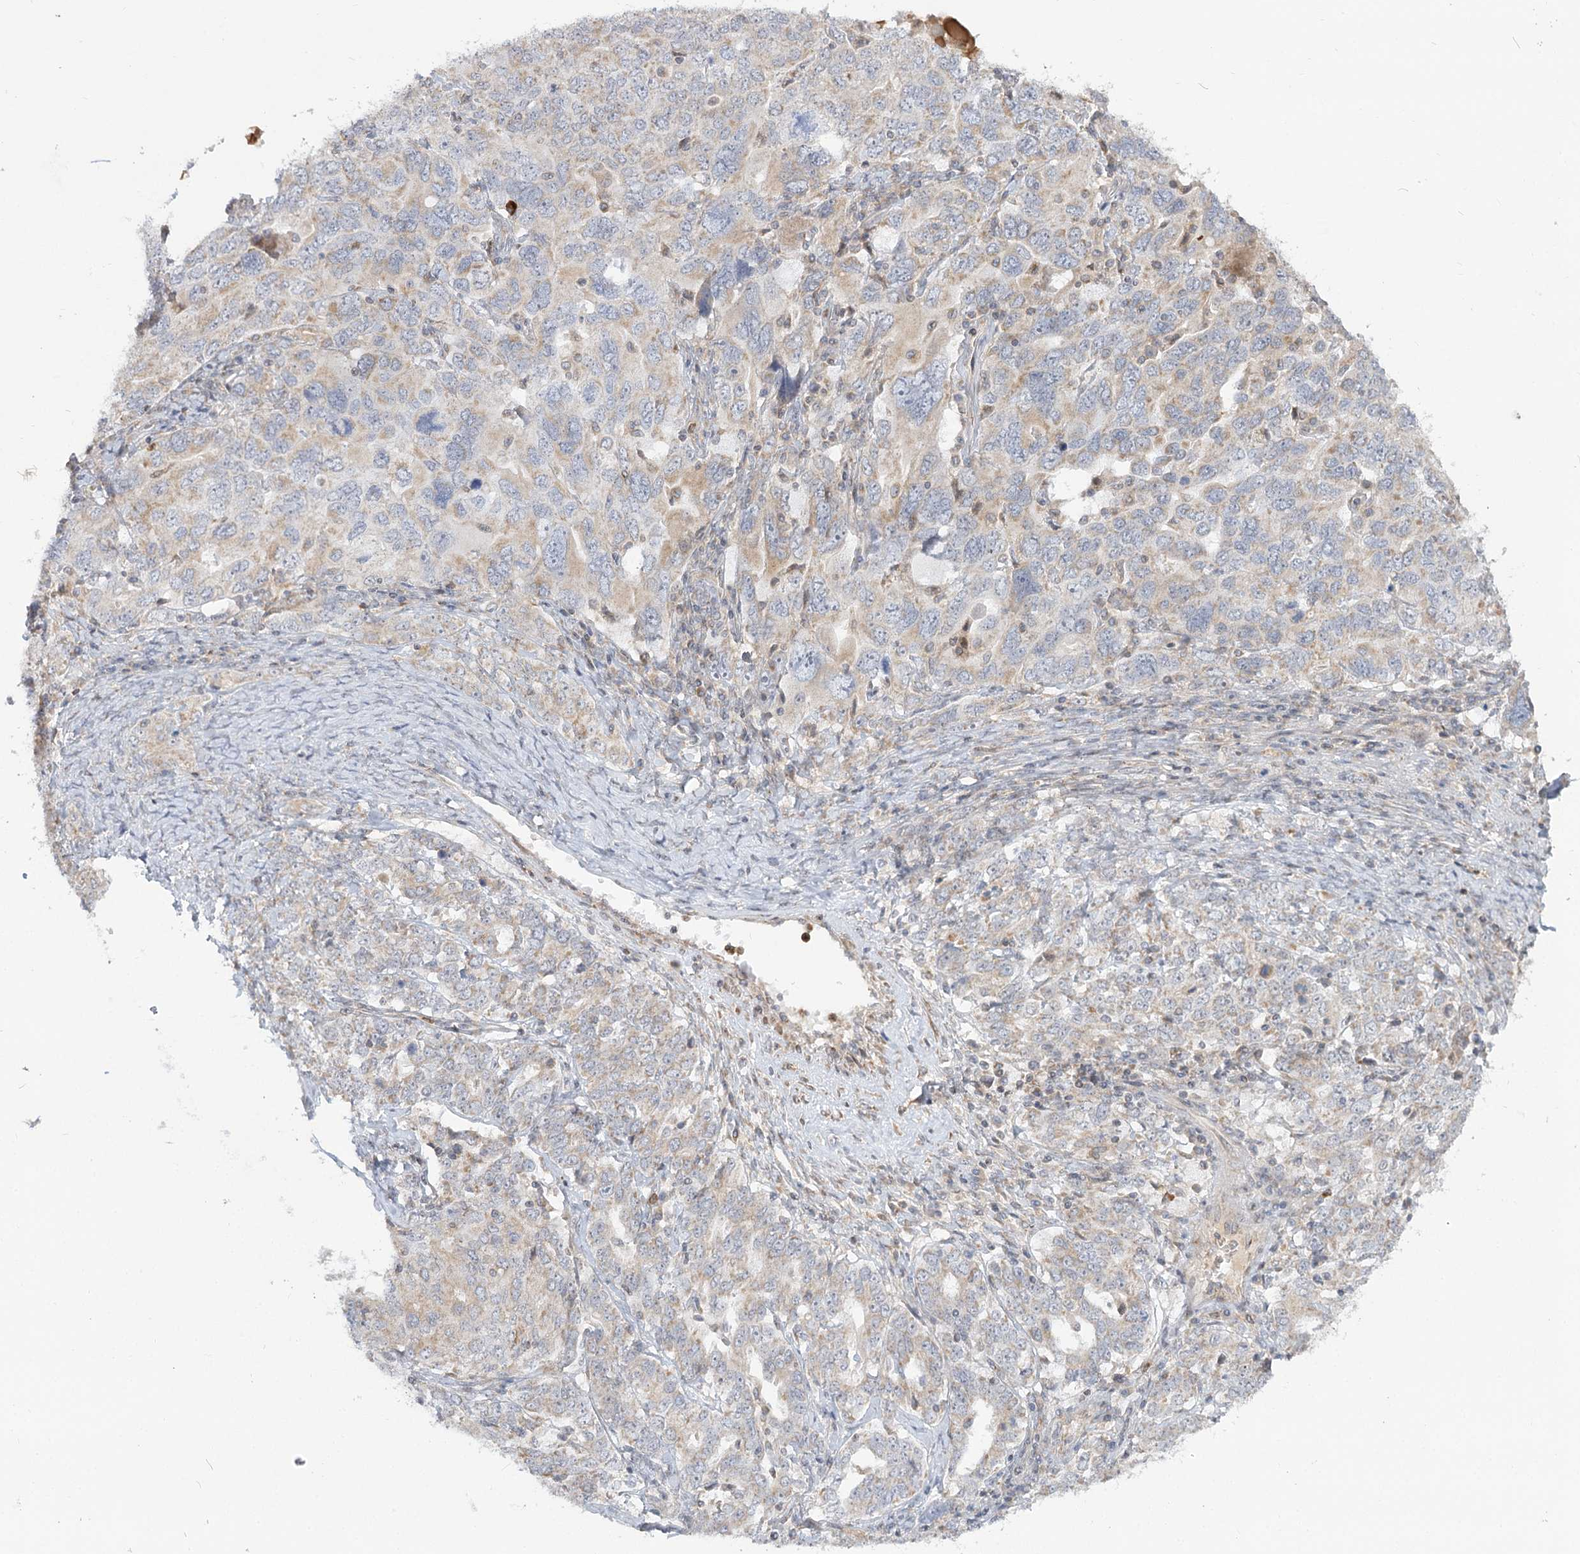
{"staining": {"intensity": "weak", "quantity": "<25%", "location": "cytoplasmic/membranous"}, "tissue": "ovarian cancer", "cell_type": "Tumor cells", "image_type": "cancer", "snomed": [{"axis": "morphology", "description": "Carcinoma, endometroid"}, {"axis": "topography", "description": "Ovary"}], "caption": "Protein analysis of endometroid carcinoma (ovarian) exhibits no significant expression in tumor cells.", "gene": "MTMR3", "patient": {"sex": "female", "age": 62}}